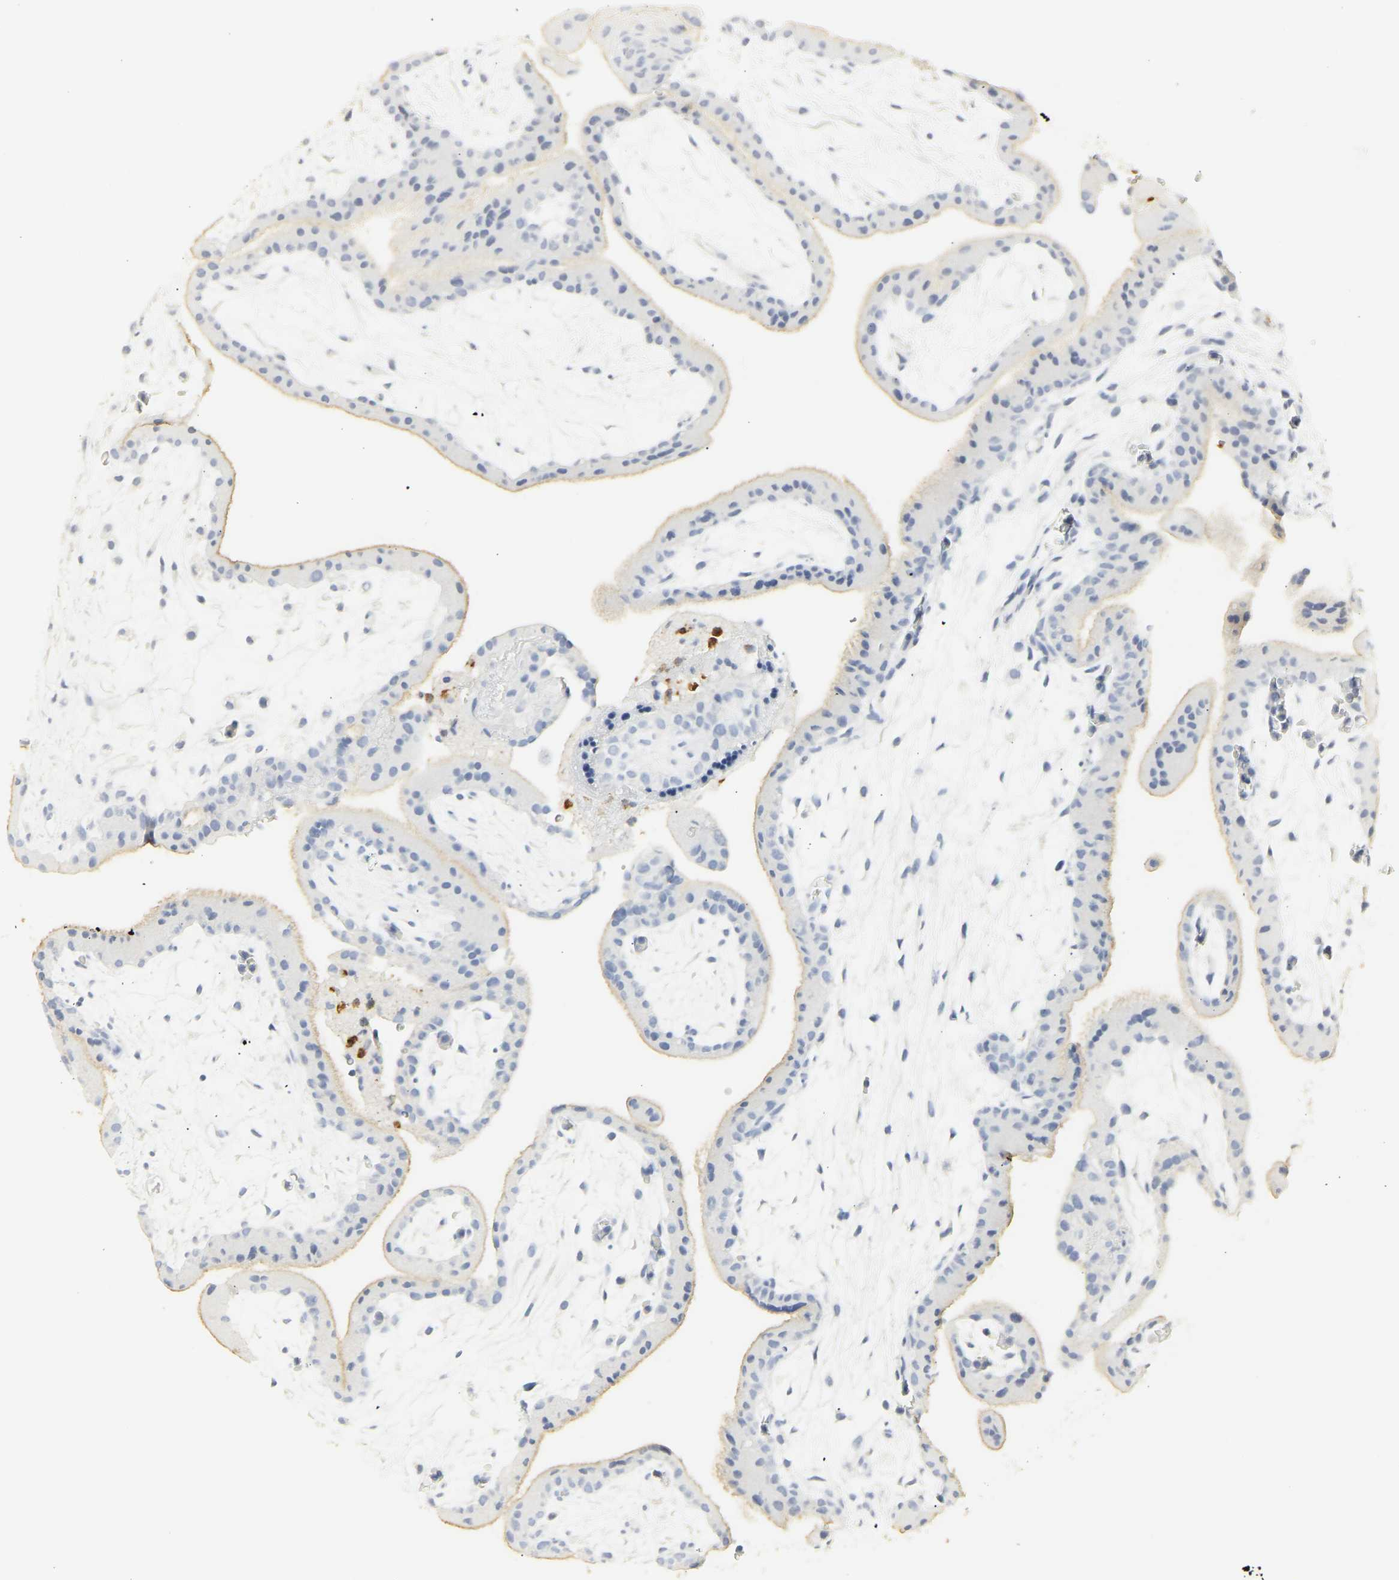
{"staining": {"intensity": "weak", "quantity": "25%-75%", "location": "cytoplasmic/membranous"}, "tissue": "placenta", "cell_type": "Trophoblastic cells", "image_type": "normal", "snomed": [{"axis": "morphology", "description": "Normal tissue, NOS"}, {"axis": "topography", "description": "Placenta"}], "caption": "Protein staining of normal placenta reveals weak cytoplasmic/membranous staining in approximately 25%-75% of trophoblastic cells.", "gene": "MPO", "patient": {"sex": "female", "age": 19}}